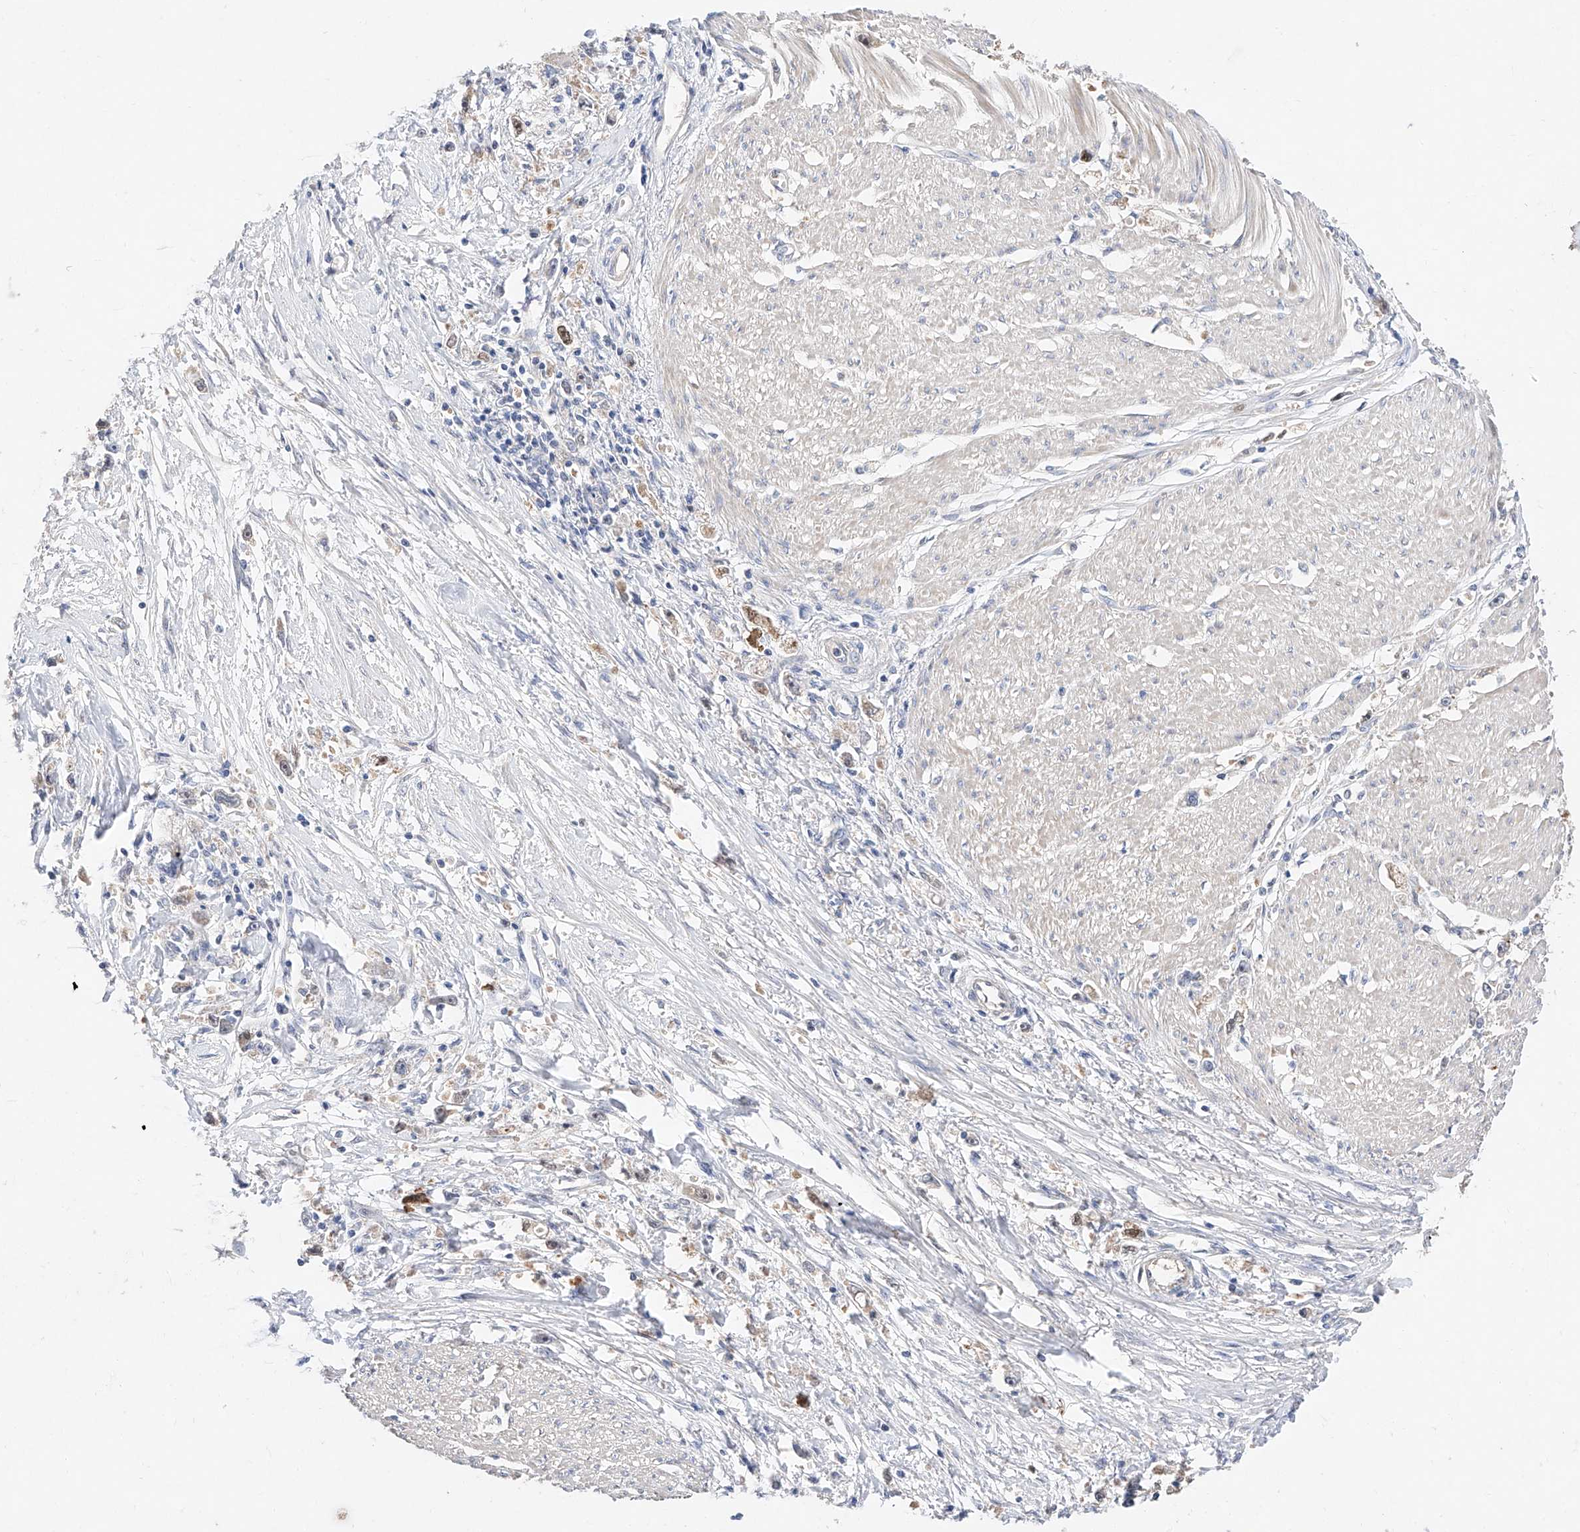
{"staining": {"intensity": "negative", "quantity": "none", "location": "none"}, "tissue": "stomach cancer", "cell_type": "Tumor cells", "image_type": "cancer", "snomed": [{"axis": "morphology", "description": "Adenocarcinoma, NOS"}, {"axis": "topography", "description": "Stomach"}], "caption": "DAB immunohistochemical staining of adenocarcinoma (stomach) shows no significant staining in tumor cells.", "gene": "FUCA2", "patient": {"sex": "female", "age": 59}}